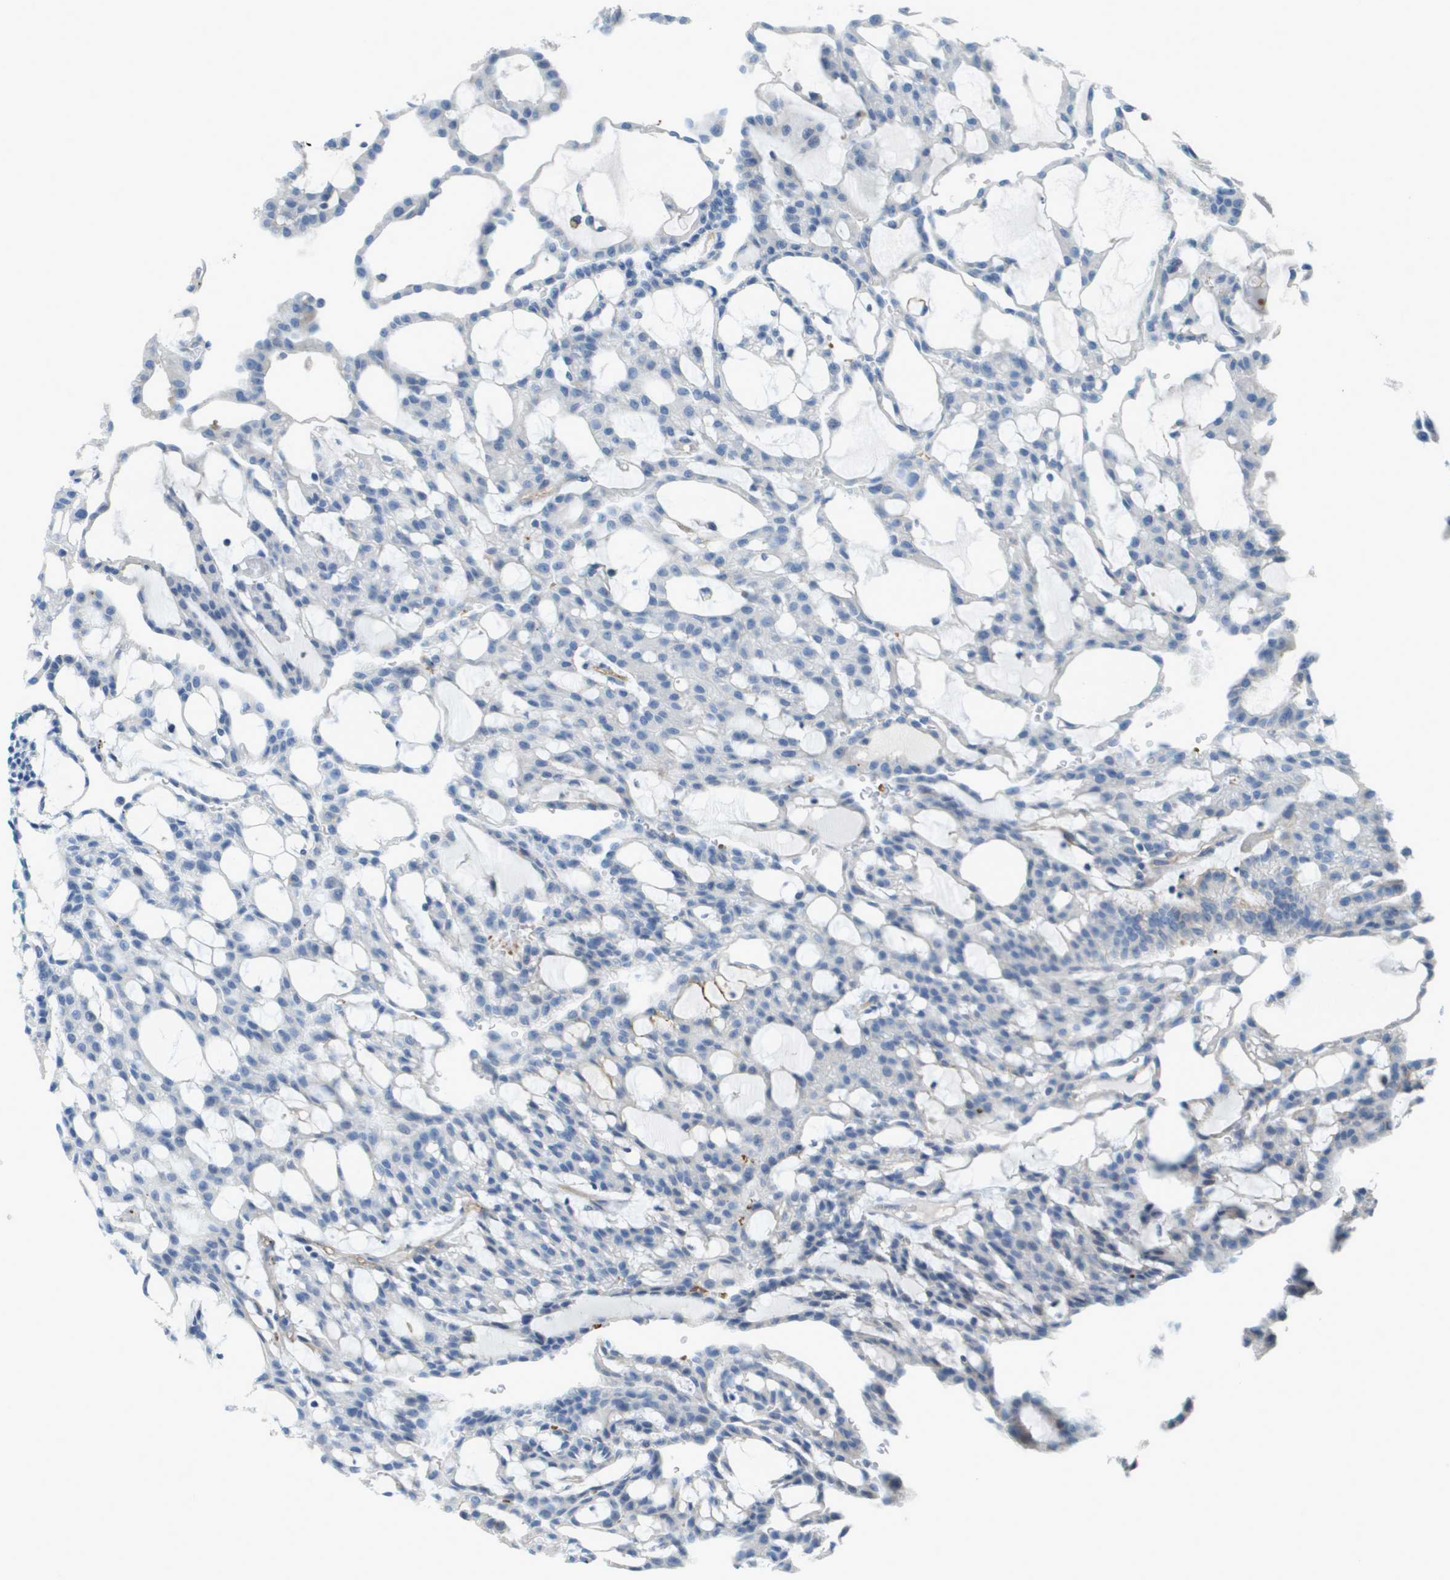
{"staining": {"intensity": "negative", "quantity": "none", "location": "none"}, "tissue": "renal cancer", "cell_type": "Tumor cells", "image_type": "cancer", "snomed": [{"axis": "morphology", "description": "Adenocarcinoma, NOS"}, {"axis": "topography", "description": "Kidney"}], "caption": "An immunohistochemistry micrograph of adenocarcinoma (renal) is shown. There is no staining in tumor cells of adenocarcinoma (renal). (DAB (3,3'-diaminobenzidine) immunohistochemistry with hematoxylin counter stain).", "gene": "SDC1", "patient": {"sex": "male", "age": 63}}